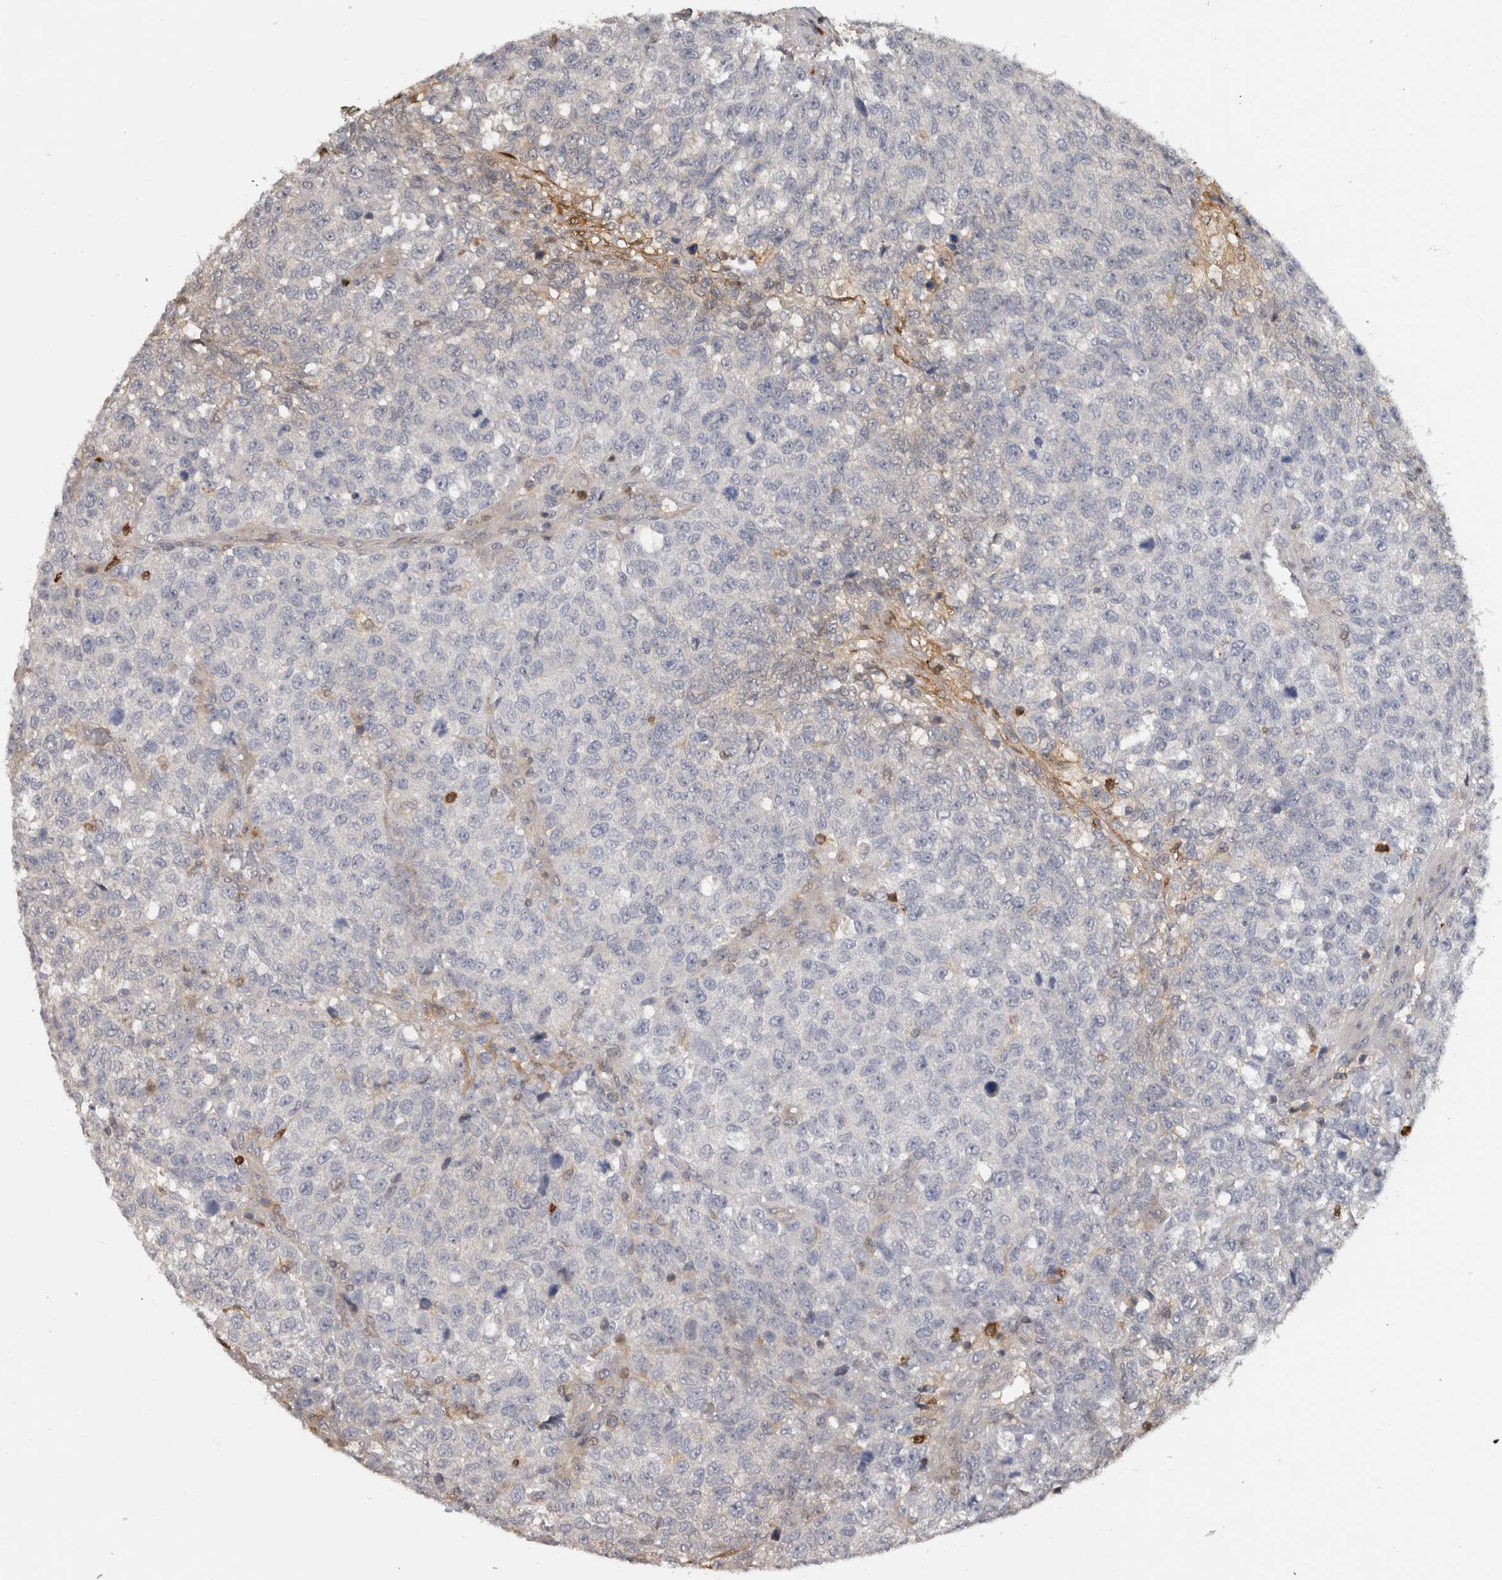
{"staining": {"intensity": "negative", "quantity": "none", "location": "none"}, "tissue": "testis cancer", "cell_type": "Tumor cells", "image_type": "cancer", "snomed": [{"axis": "morphology", "description": "Seminoma, NOS"}, {"axis": "topography", "description": "Testis"}], "caption": "The micrograph reveals no significant positivity in tumor cells of testis cancer (seminoma).", "gene": "USH1G", "patient": {"sex": "male", "age": 59}}